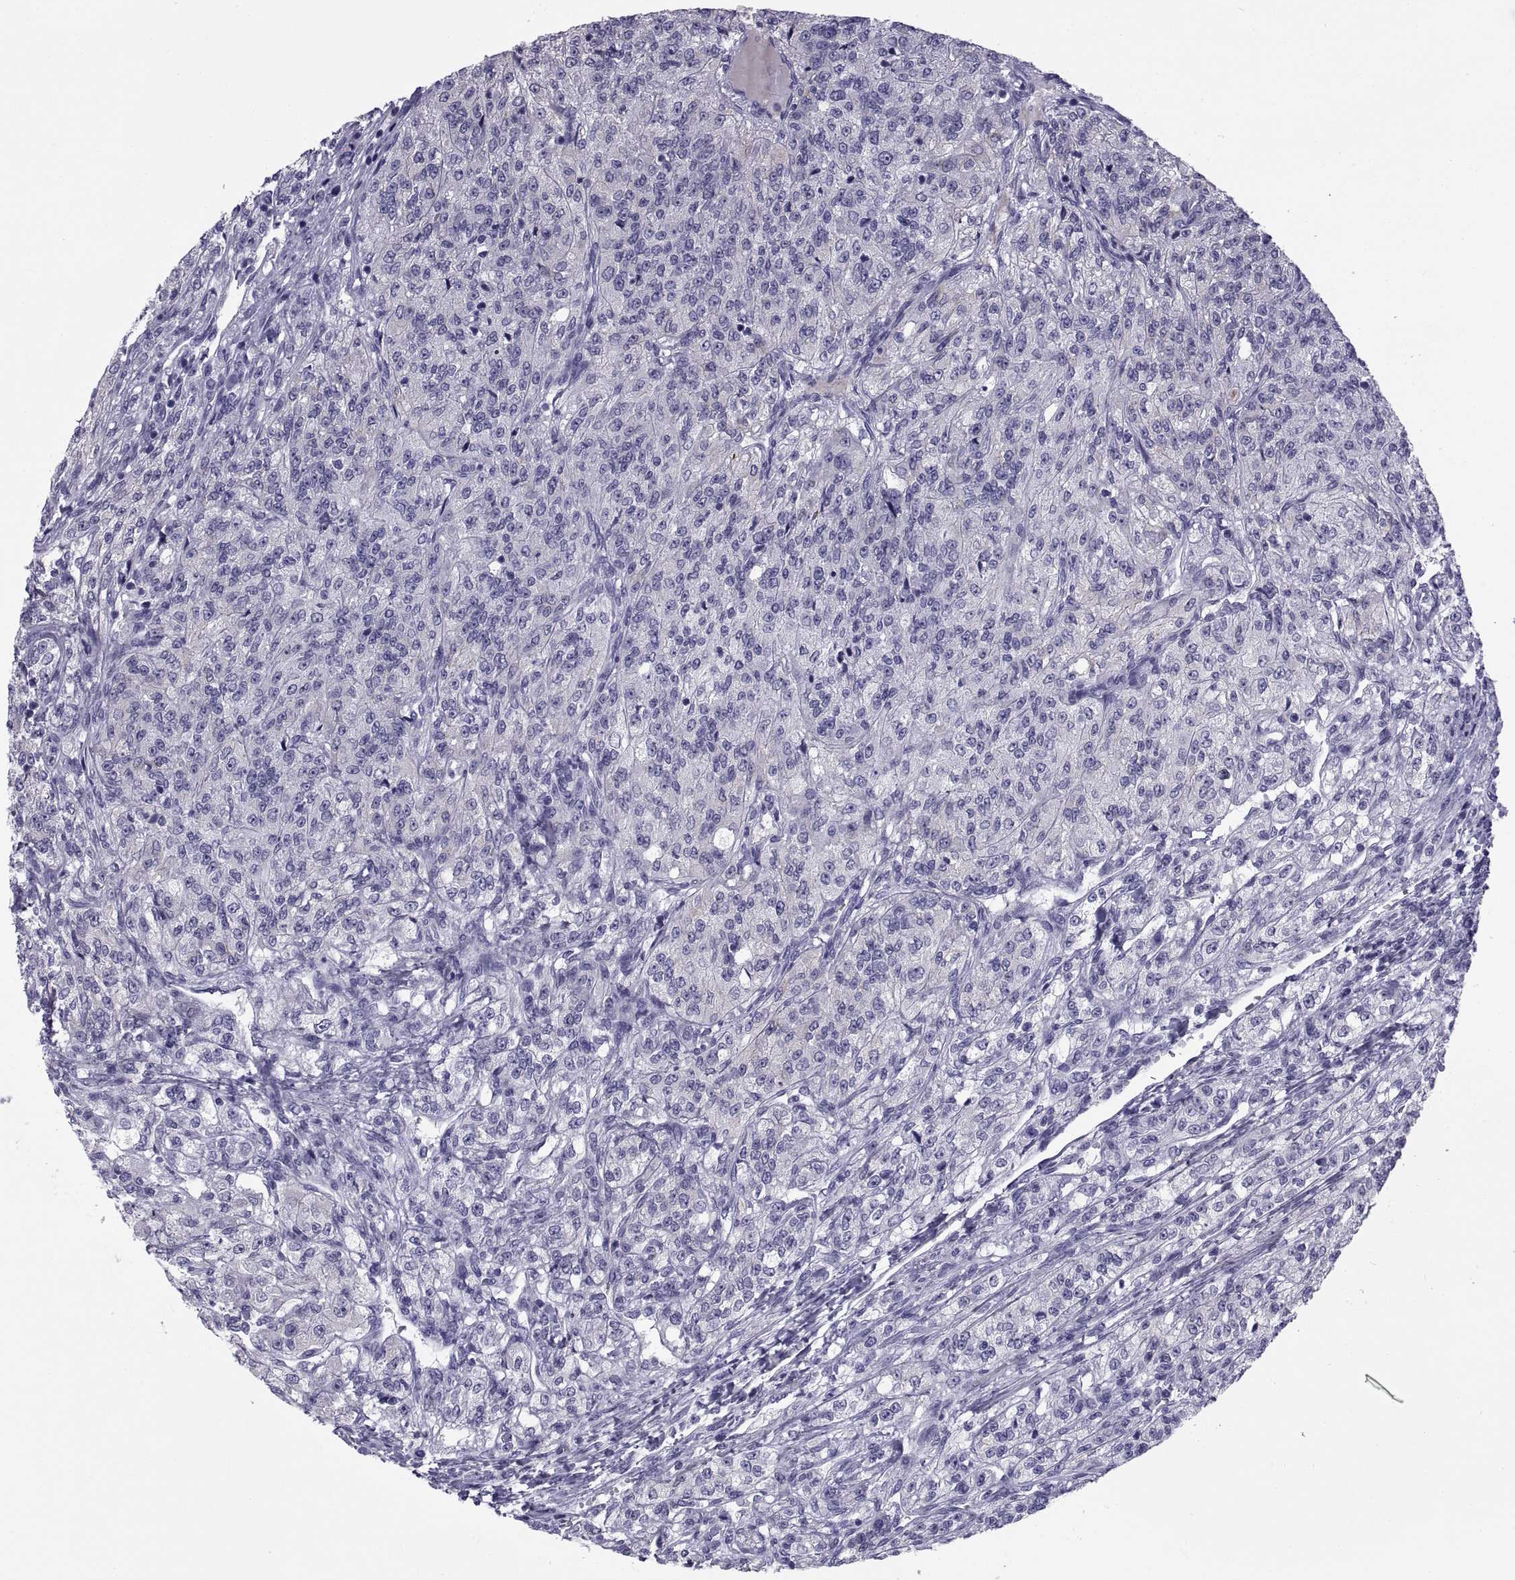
{"staining": {"intensity": "negative", "quantity": "none", "location": "none"}, "tissue": "renal cancer", "cell_type": "Tumor cells", "image_type": "cancer", "snomed": [{"axis": "morphology", "description": "Adenocarcinoma, NOS"}, {"axis": "topography", "description": "Kidney"}], "caption": "Histopathology image shows no protein staining in tumor cells of adenocarcinoma (renal) tissue. (IHC, brightfield microscopy, high magnification).", "gene": "NPTX2", "patient": {"sex": "female", "age": 63}}